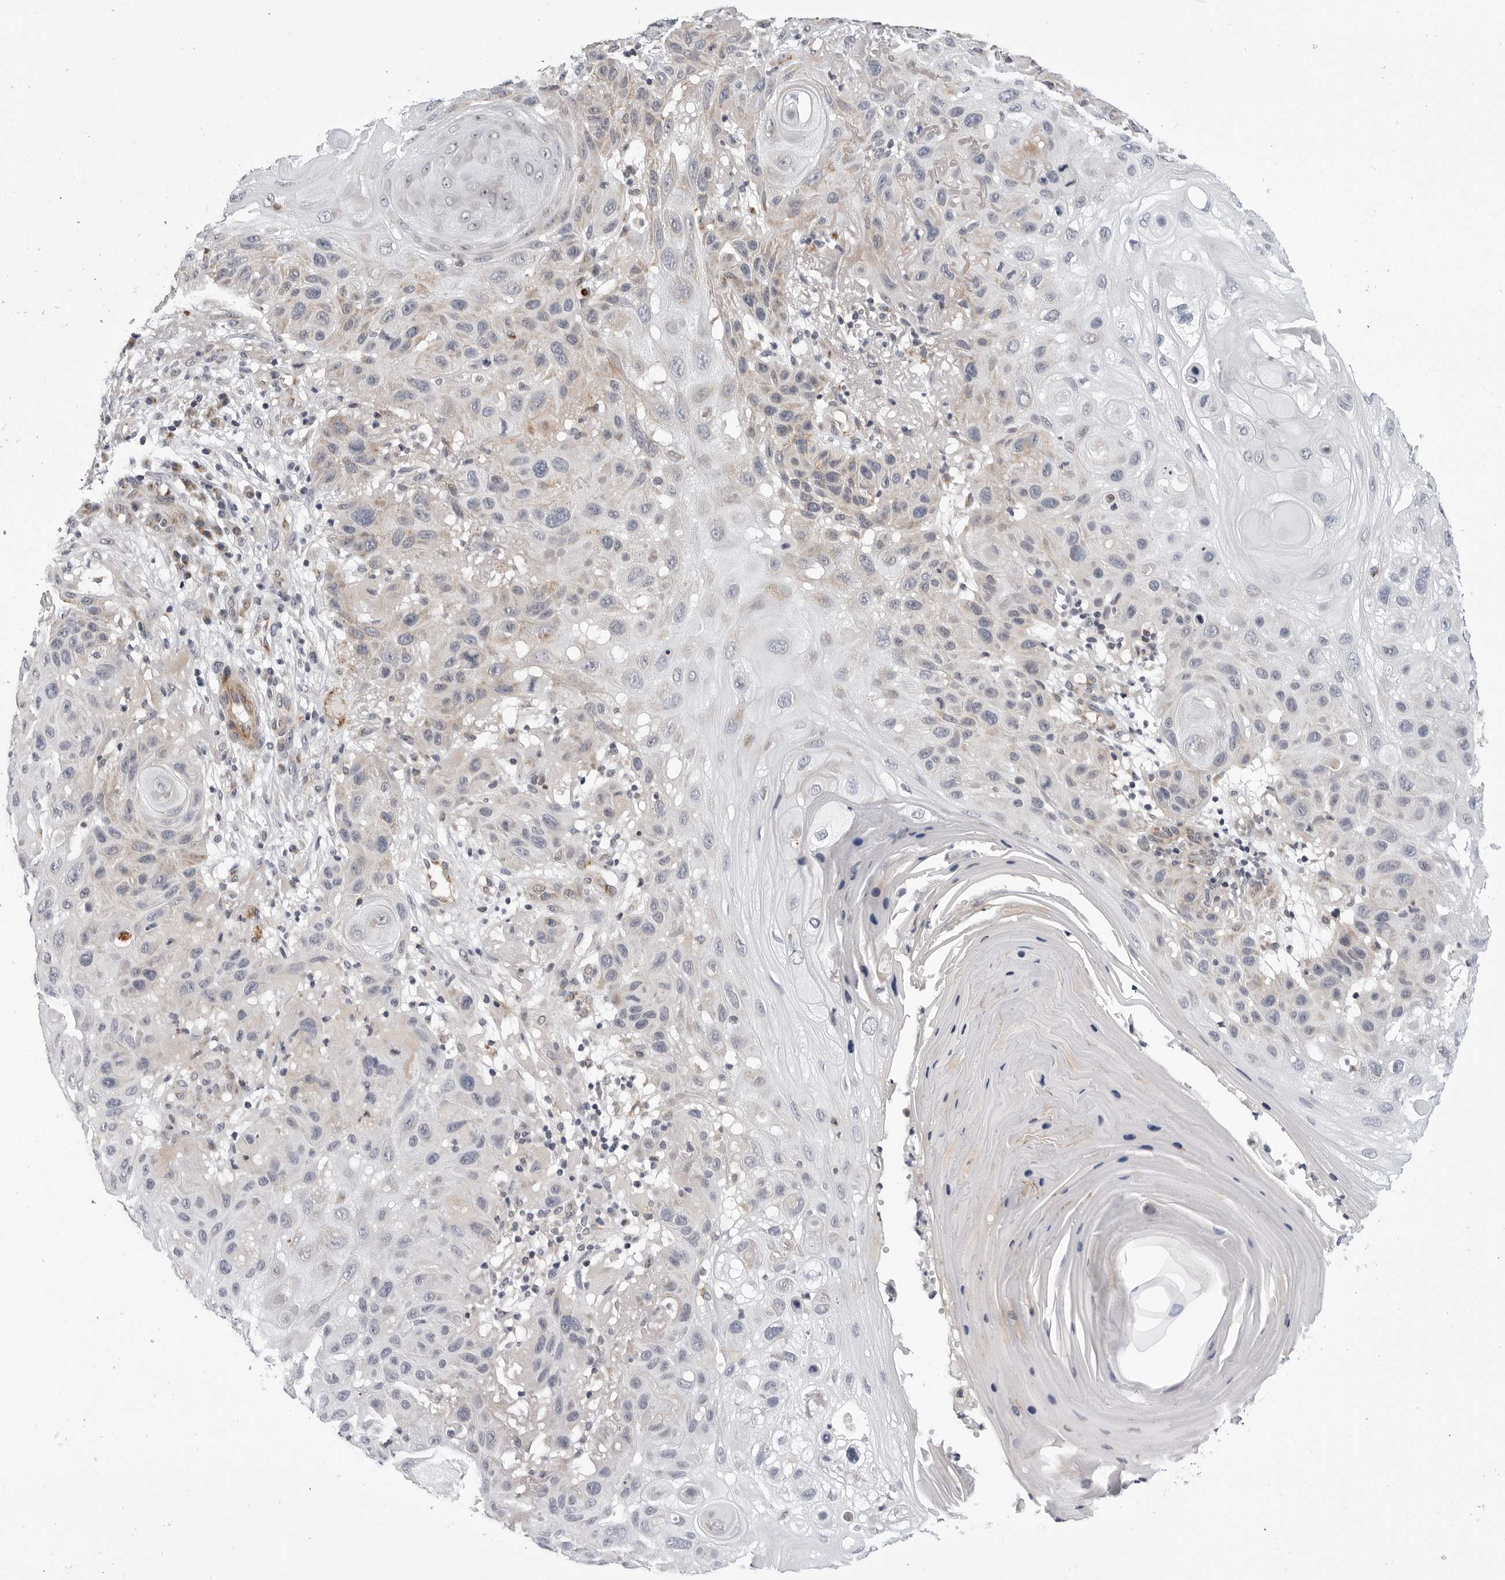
{"staining": {"intensity": "moderate", "quantity": "<25%", "location": "cytoplasmic/membranous"}, "tissue": "skin cancer", "cell_type": "Tumor cells", "image_type": "cancer", "snomed": [{"axis": "morphology", "description": "Normal tissue, NOS"}, {"axis": "morphology", "description": "Squamous cell carcinoma, NOS"}, {"axis": "topography", "description": "Skin"}], "caption": "Skin squamous cell carcinoma stained with a protein marker shows moderate staining in tumor cells.", "gene": "CDK20", "patient": {"sex": "female", "age": 96}}